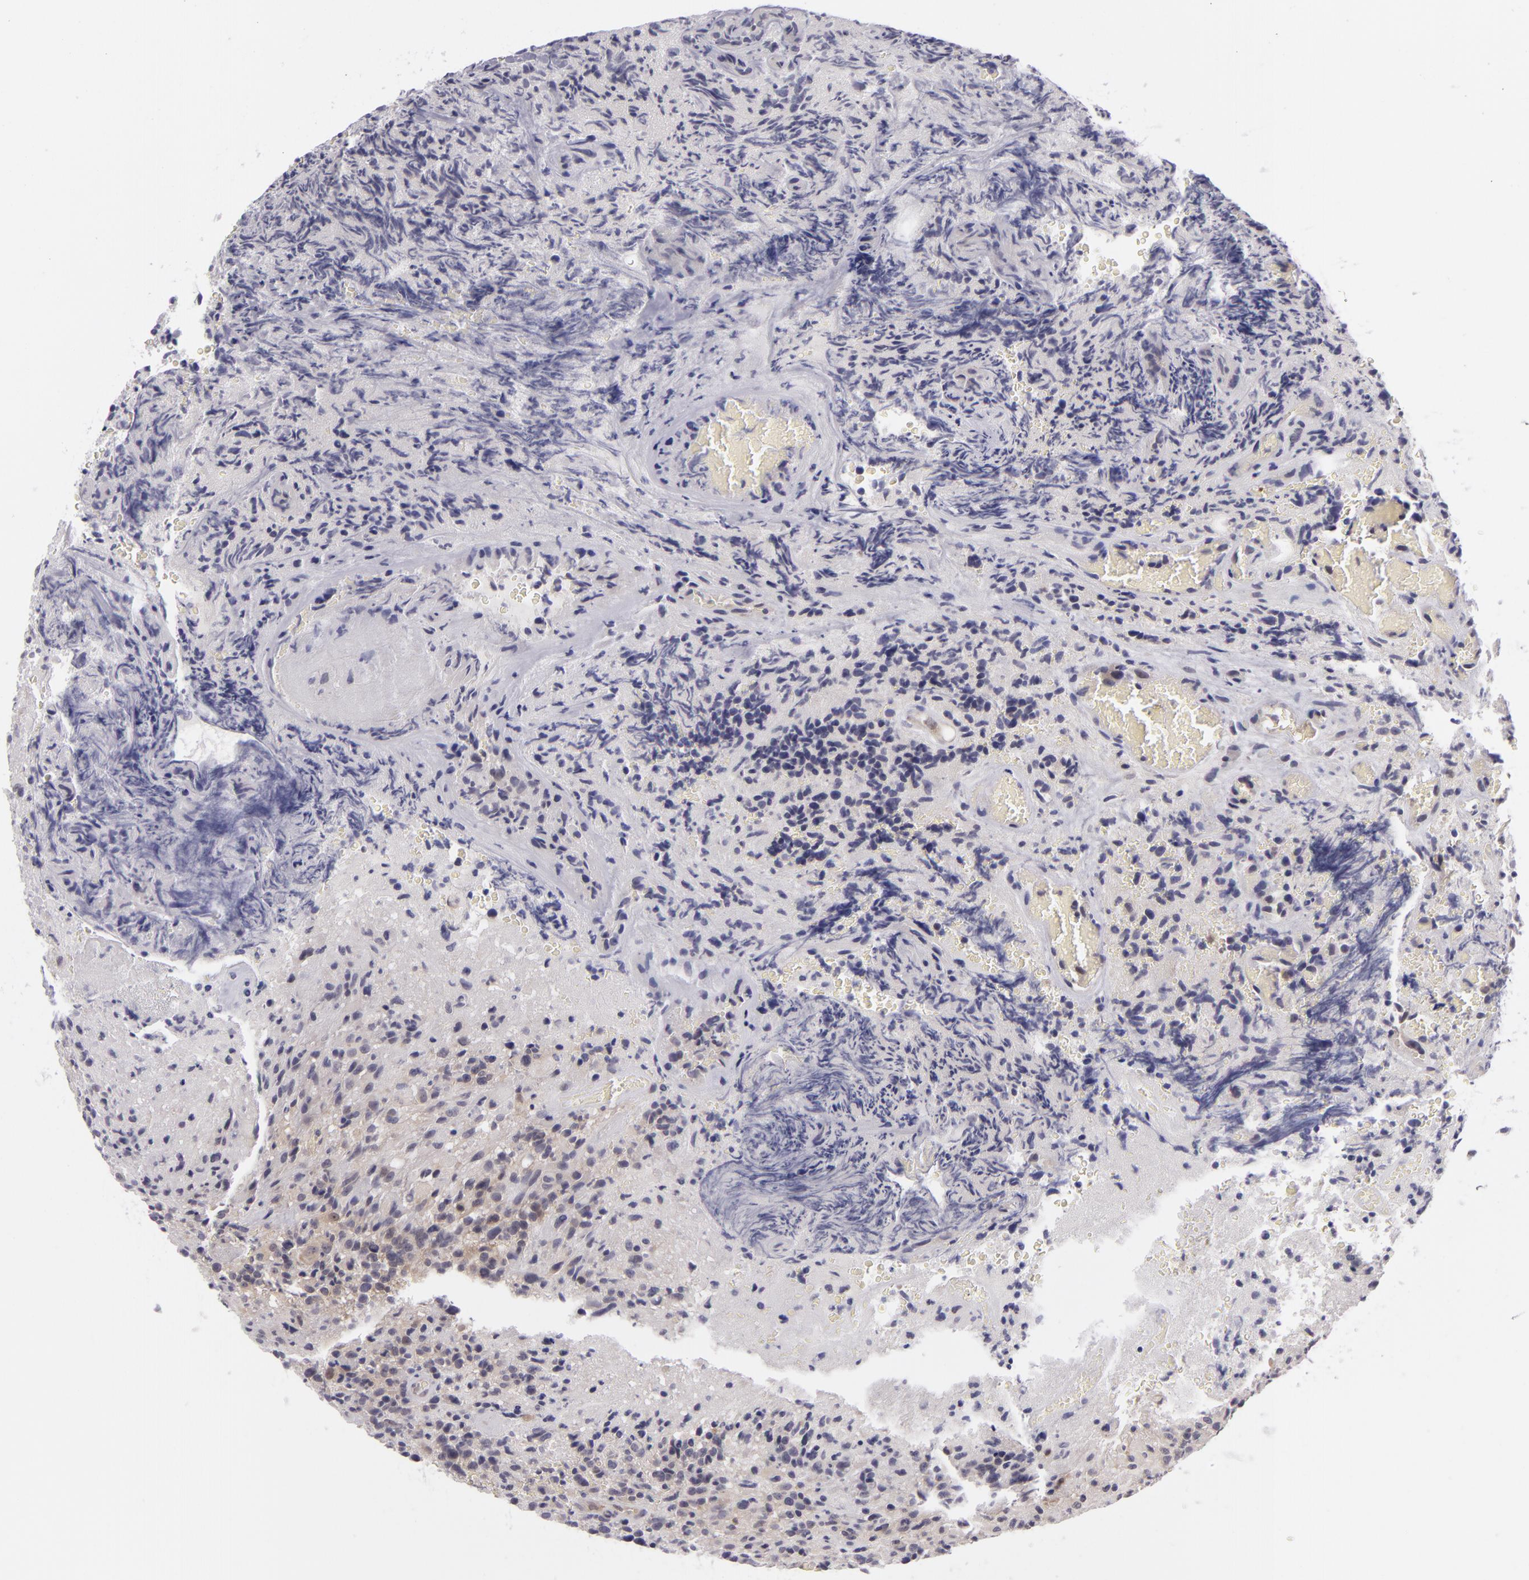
{"staining": {"intensity": "negative", "quantity": "none", "location": "none"}, "tissue": "glioma", "cell_type": "Tumor cells", "image_type": "cancer", "snomed": [{"axis": "morphology", "description": "Glioma, malignant, High grade"}, {"axis": "topography", "description": "Brain"}], "caption": "DAB immunohistochemical staining of malignant high-grade glioma exhibits no significant staining in tumor cells.", "gene": "BCL10", "patient": {"sex": "male", "age": 36}}